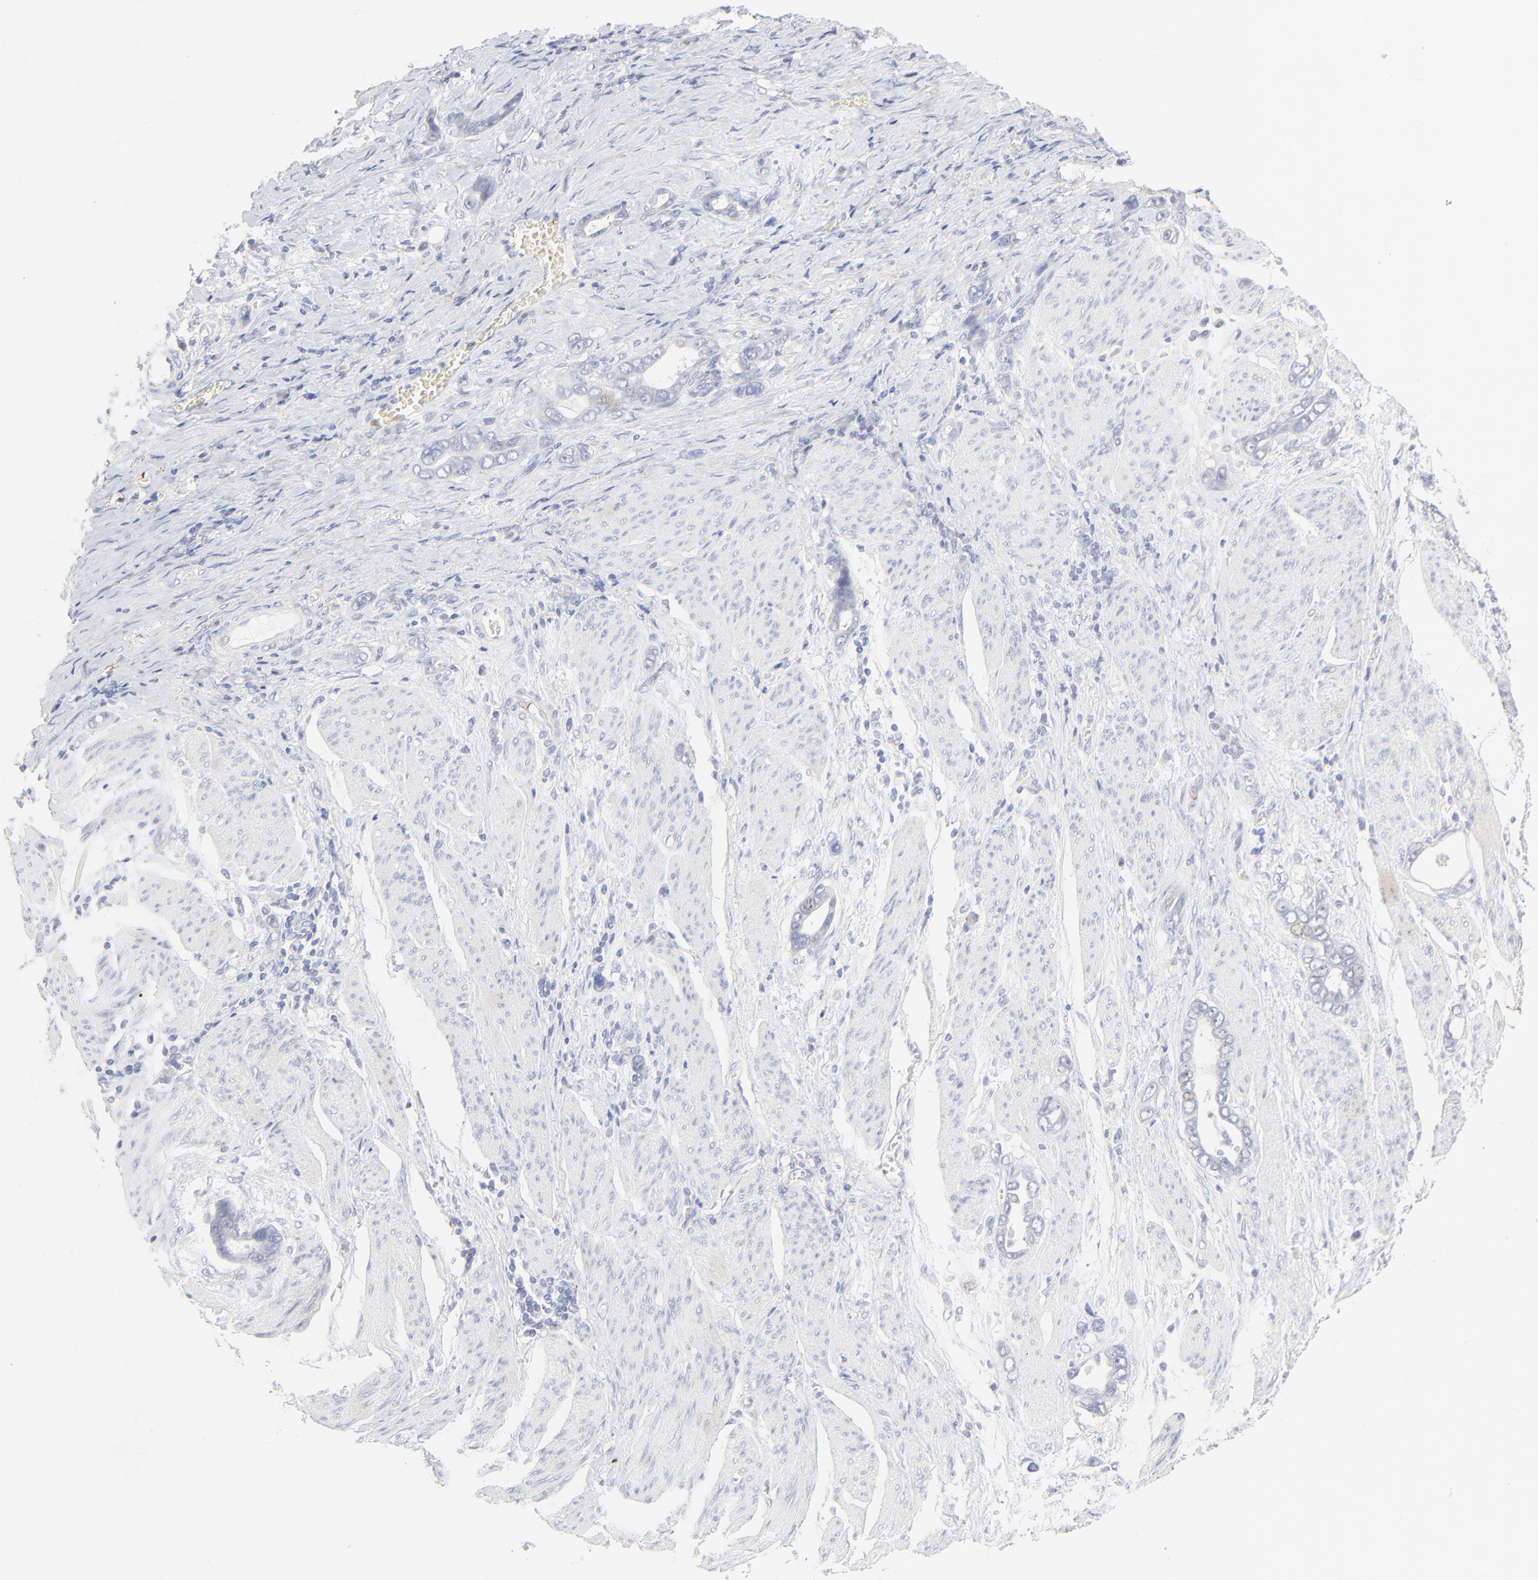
{"staining": {"intensity": "negative", "quantity": "none", "location": "none"}, "tissue": "stomach cancer", "cell_type": "Tumor cells", "image_type": "cancer", "snomed": [{"axis": "morphology", "description": "Adenocarcinoma, NOS"}, {"axis": "topography", "description": "Stomach"}], "caption": "Tumor cells show no significant staining in stomach cancer (adenocarcinoma).", "gene": "SPTB", "patient": {"sex": "male", "age": 78}}